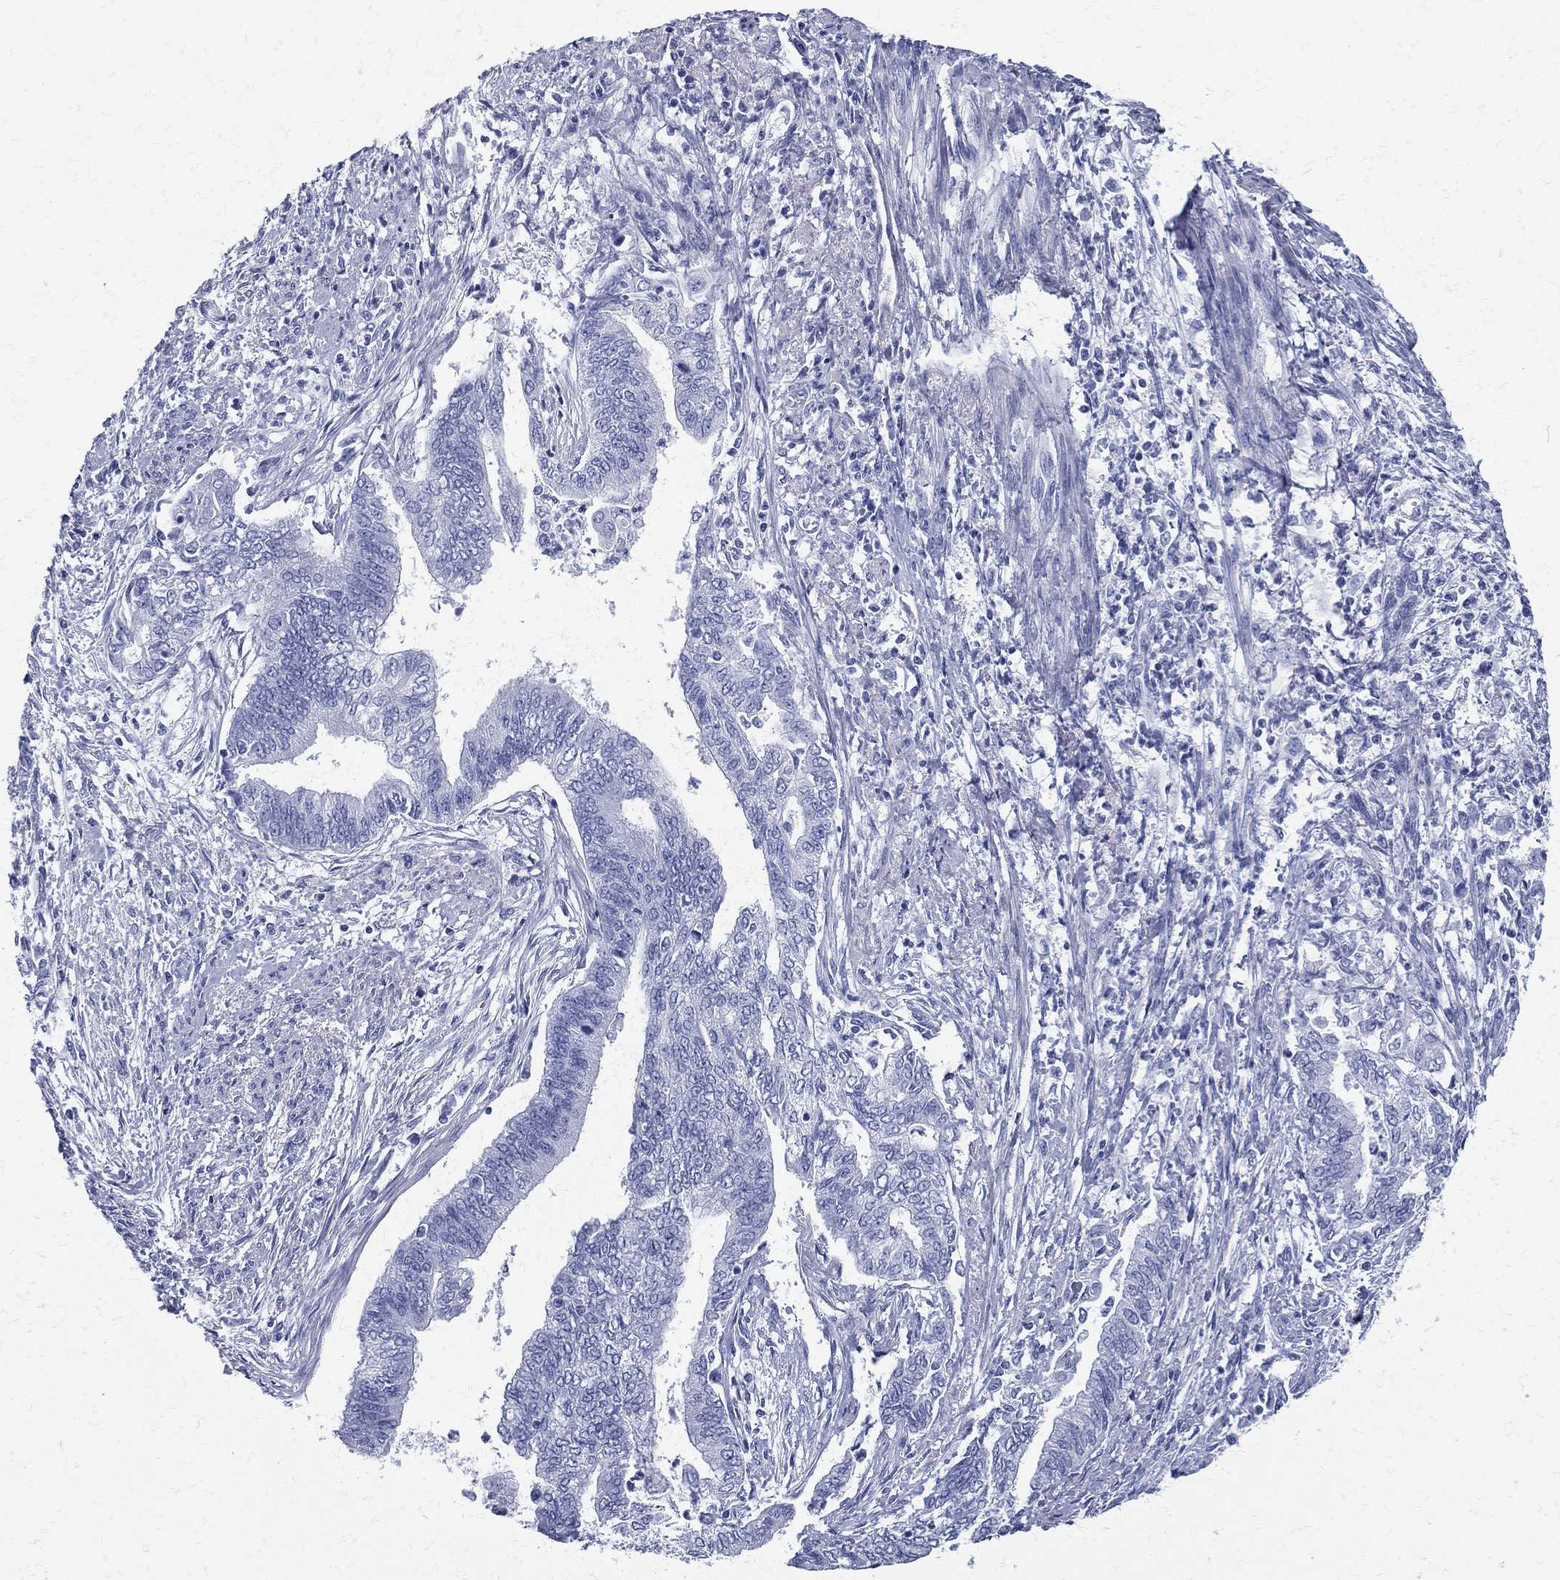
{"staining": {"intensity": "negative", "quantity": "none", "location": "none"}, "tissue": "endometrial cancer", "cell_type": "Tumor cells", "image_type": "cancer", "snomed": [{"axis": "morphology", "description": "Adenocarcinoma, NOS"}, {"axis": "topography", "description": "Endometrium"}], "caption": "Tumor cells are negative for brown protein staining in endometrial adenocarcinoma.", "gene": "ETNPPL", "patient": {"sex": "female", "age": 65}}